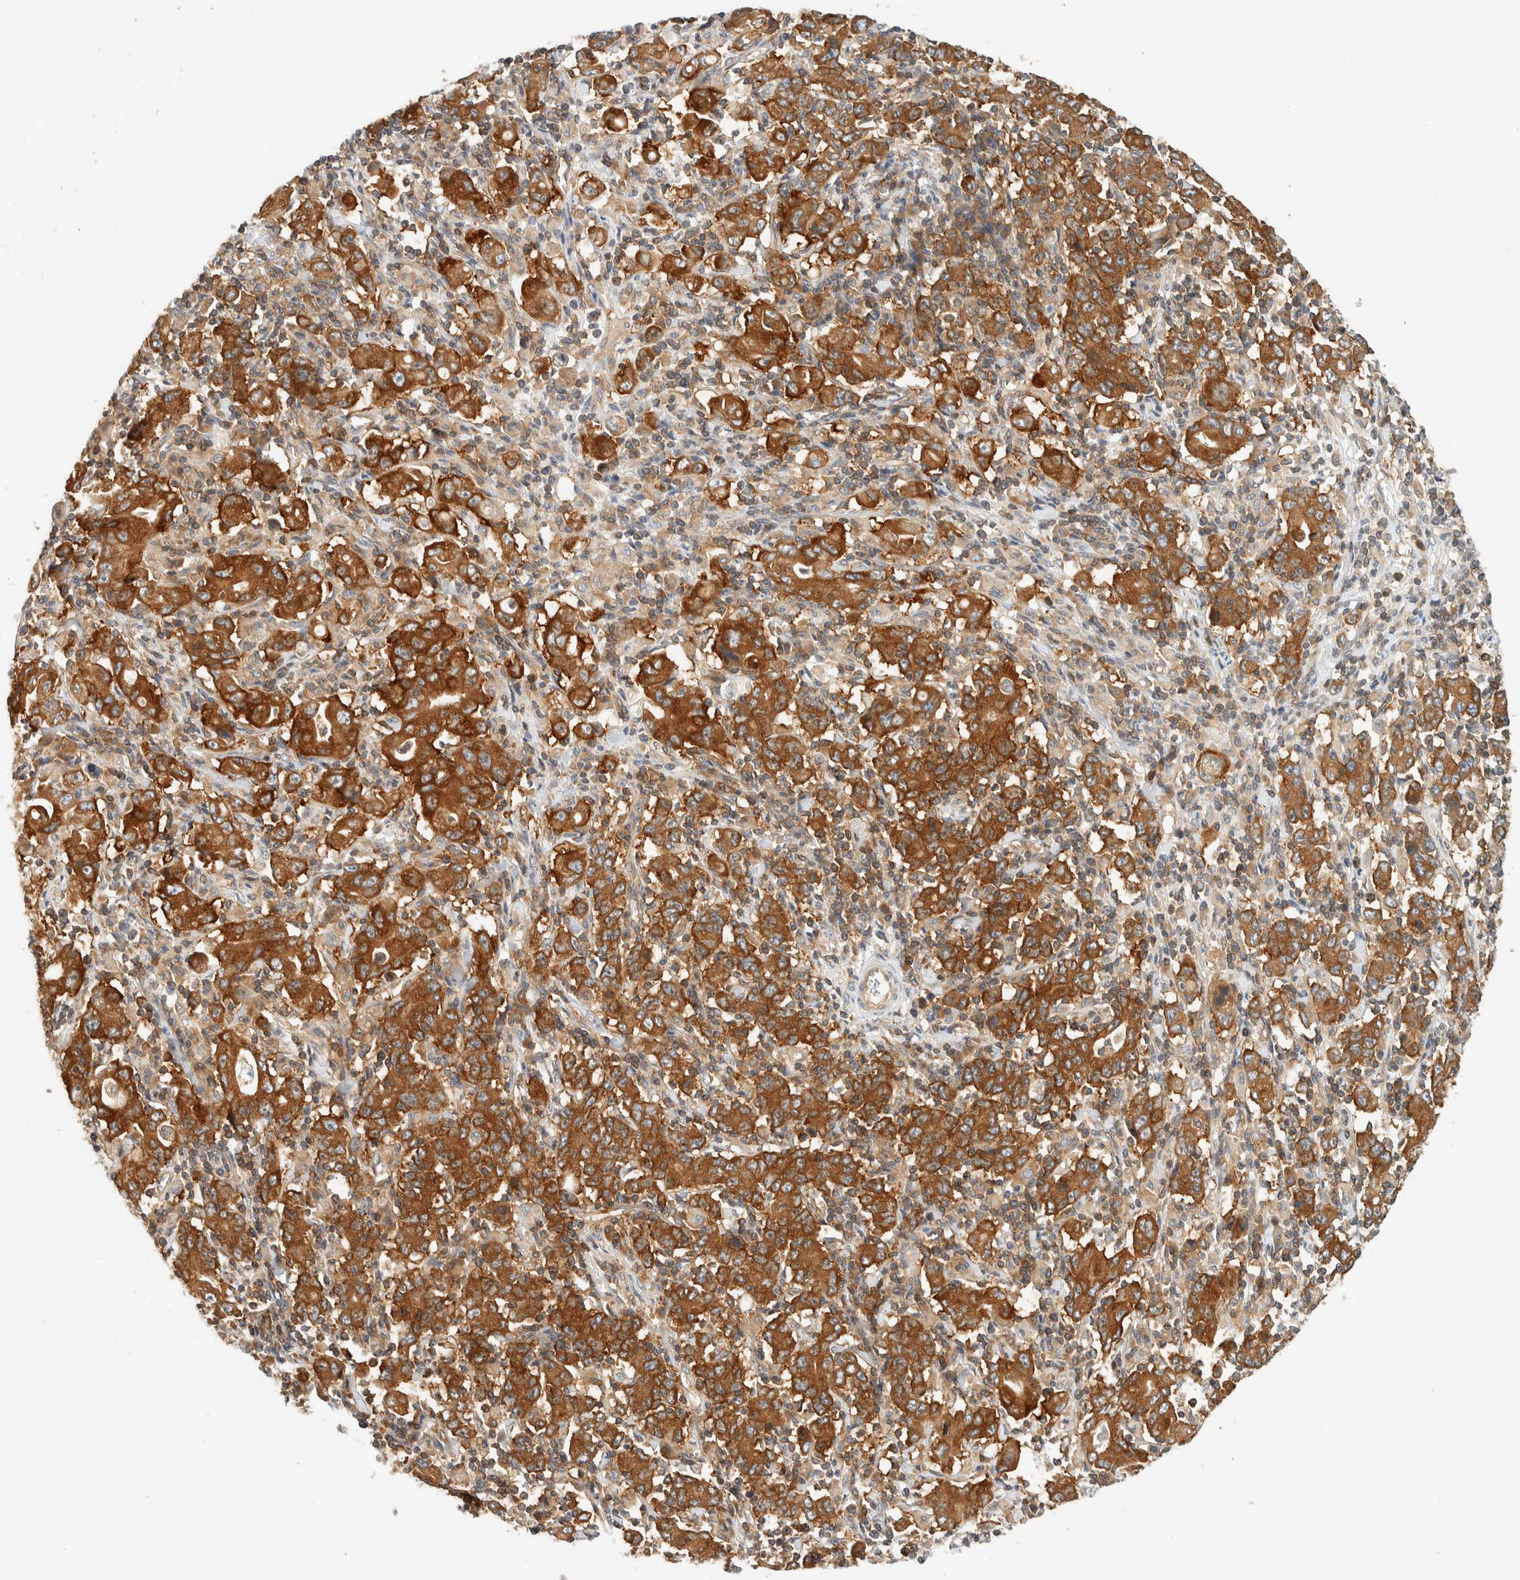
{"staining": {"intensity": "strong", "quantity": ">75%", "location": "cytoplasmic/membranous"}, "tissue": "stomach cancer", "cell_type": "Tumor cells", "image_type": "cancer", "snomed": [{"axis": "morphology", "description": "Adenocarcinoma, NOS"}, {"axis": "topography", "description": "Stomach, upper"}], "caption": "Adenocarcinoma (stomach) was stained to show a protein in brown. There is high levels of strong cytoplasmic/membranous positivity in about >75% of tumor cells. Nuclei are stained in blue.", "gene": "ARFGEF1", "patient": {"sex": "male", "age": 69}}